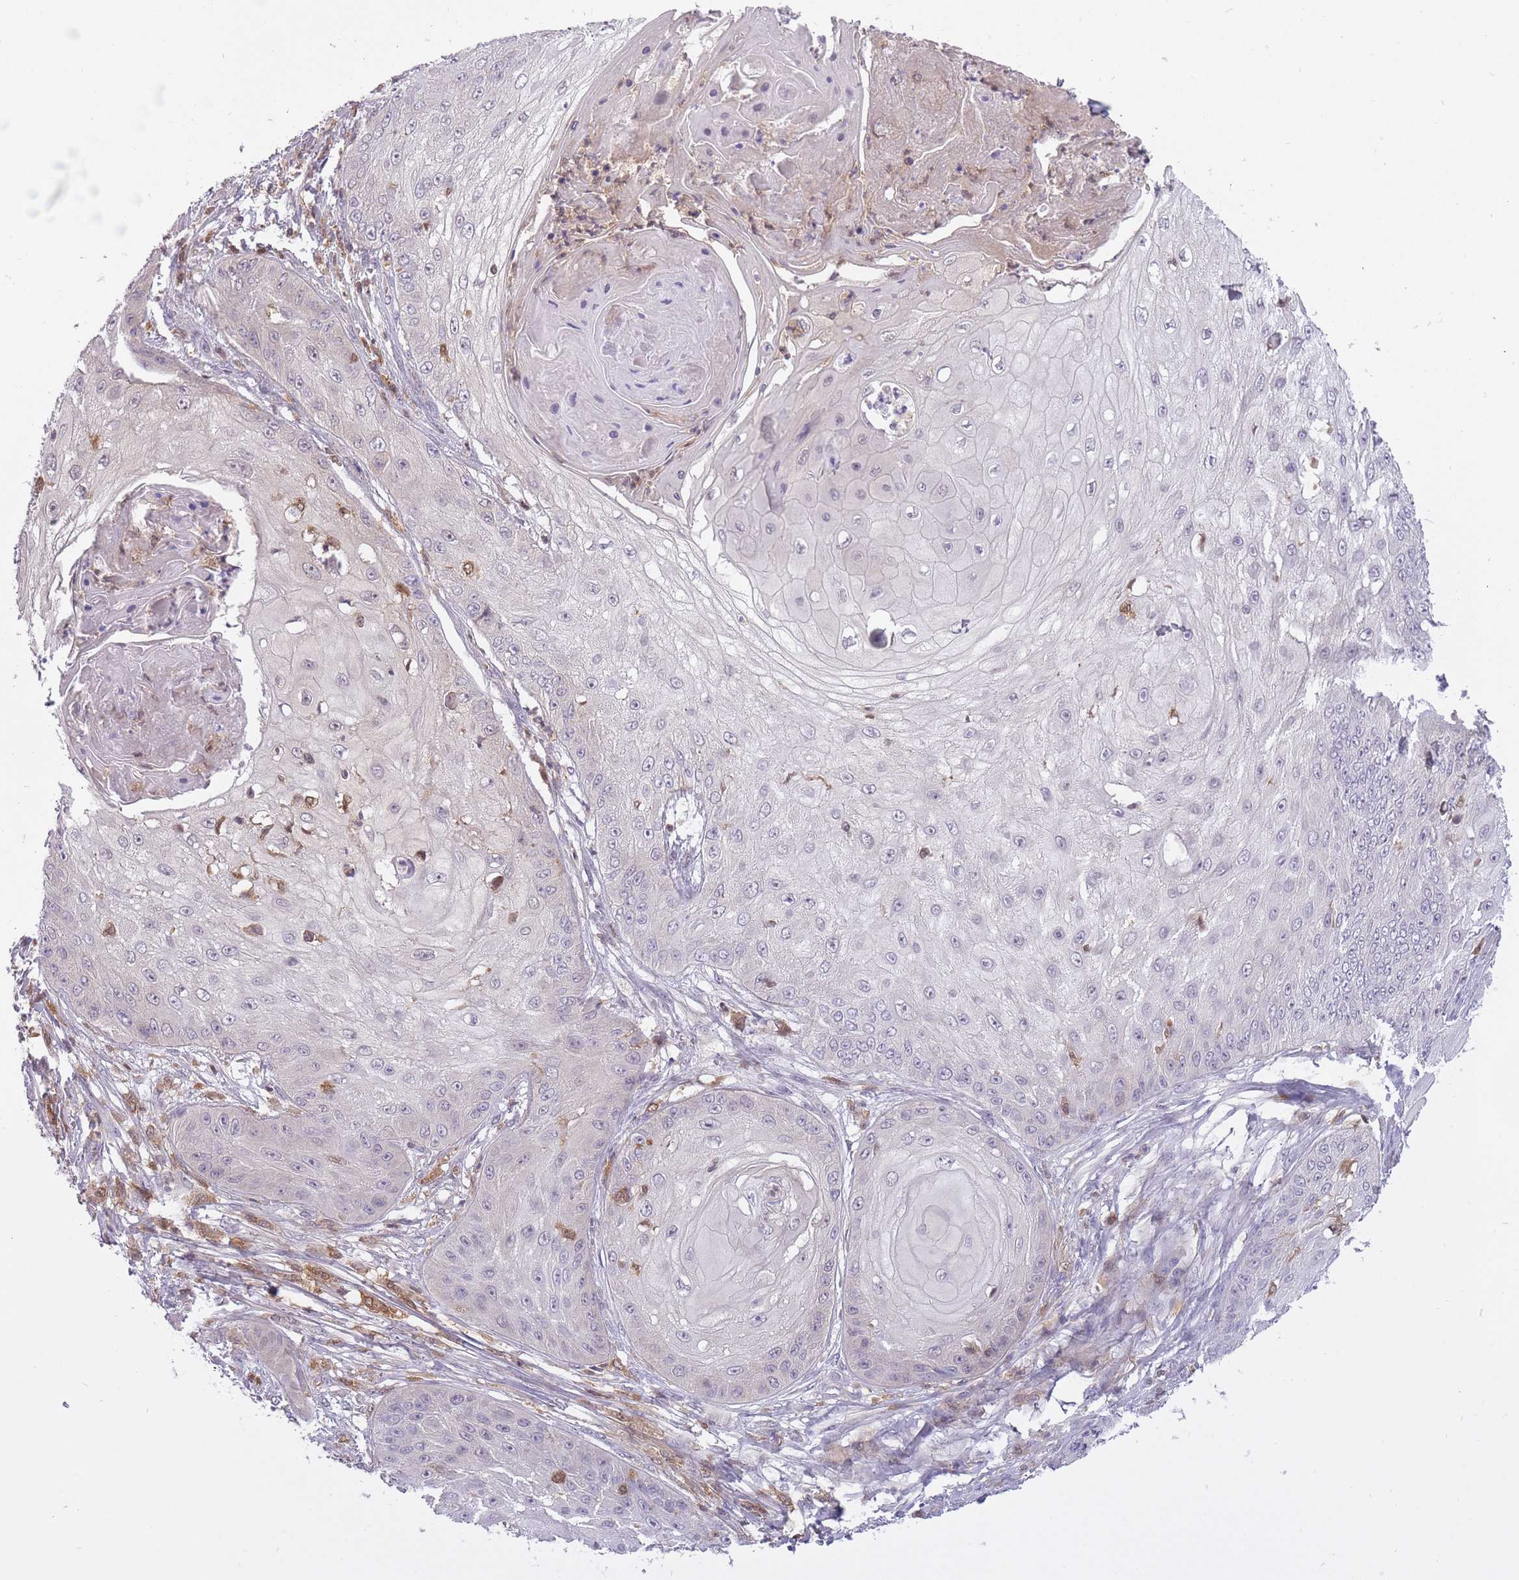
{"staining": {"intensity": "negative", "quantity": "none", "location": "none"}, "tissue": "skin cancer", "cell_type": "Tumor cells", "image_type": "cancer", "snomed": [{"axis": "morphology", "description": "Squamous cell carcinoma, NOS"}, {"axis": "topography", "description": "Skin"}], "caption": "Image shows no protein staining in tumor cells of skin squamous cell carcinoma tissue. (Brightfield microscopy of DAB (3,3'-diaminobenzidine) IHC at high magnification).", "gene": "CXorf38", "patient": {"sex": "male", "age": 70}}